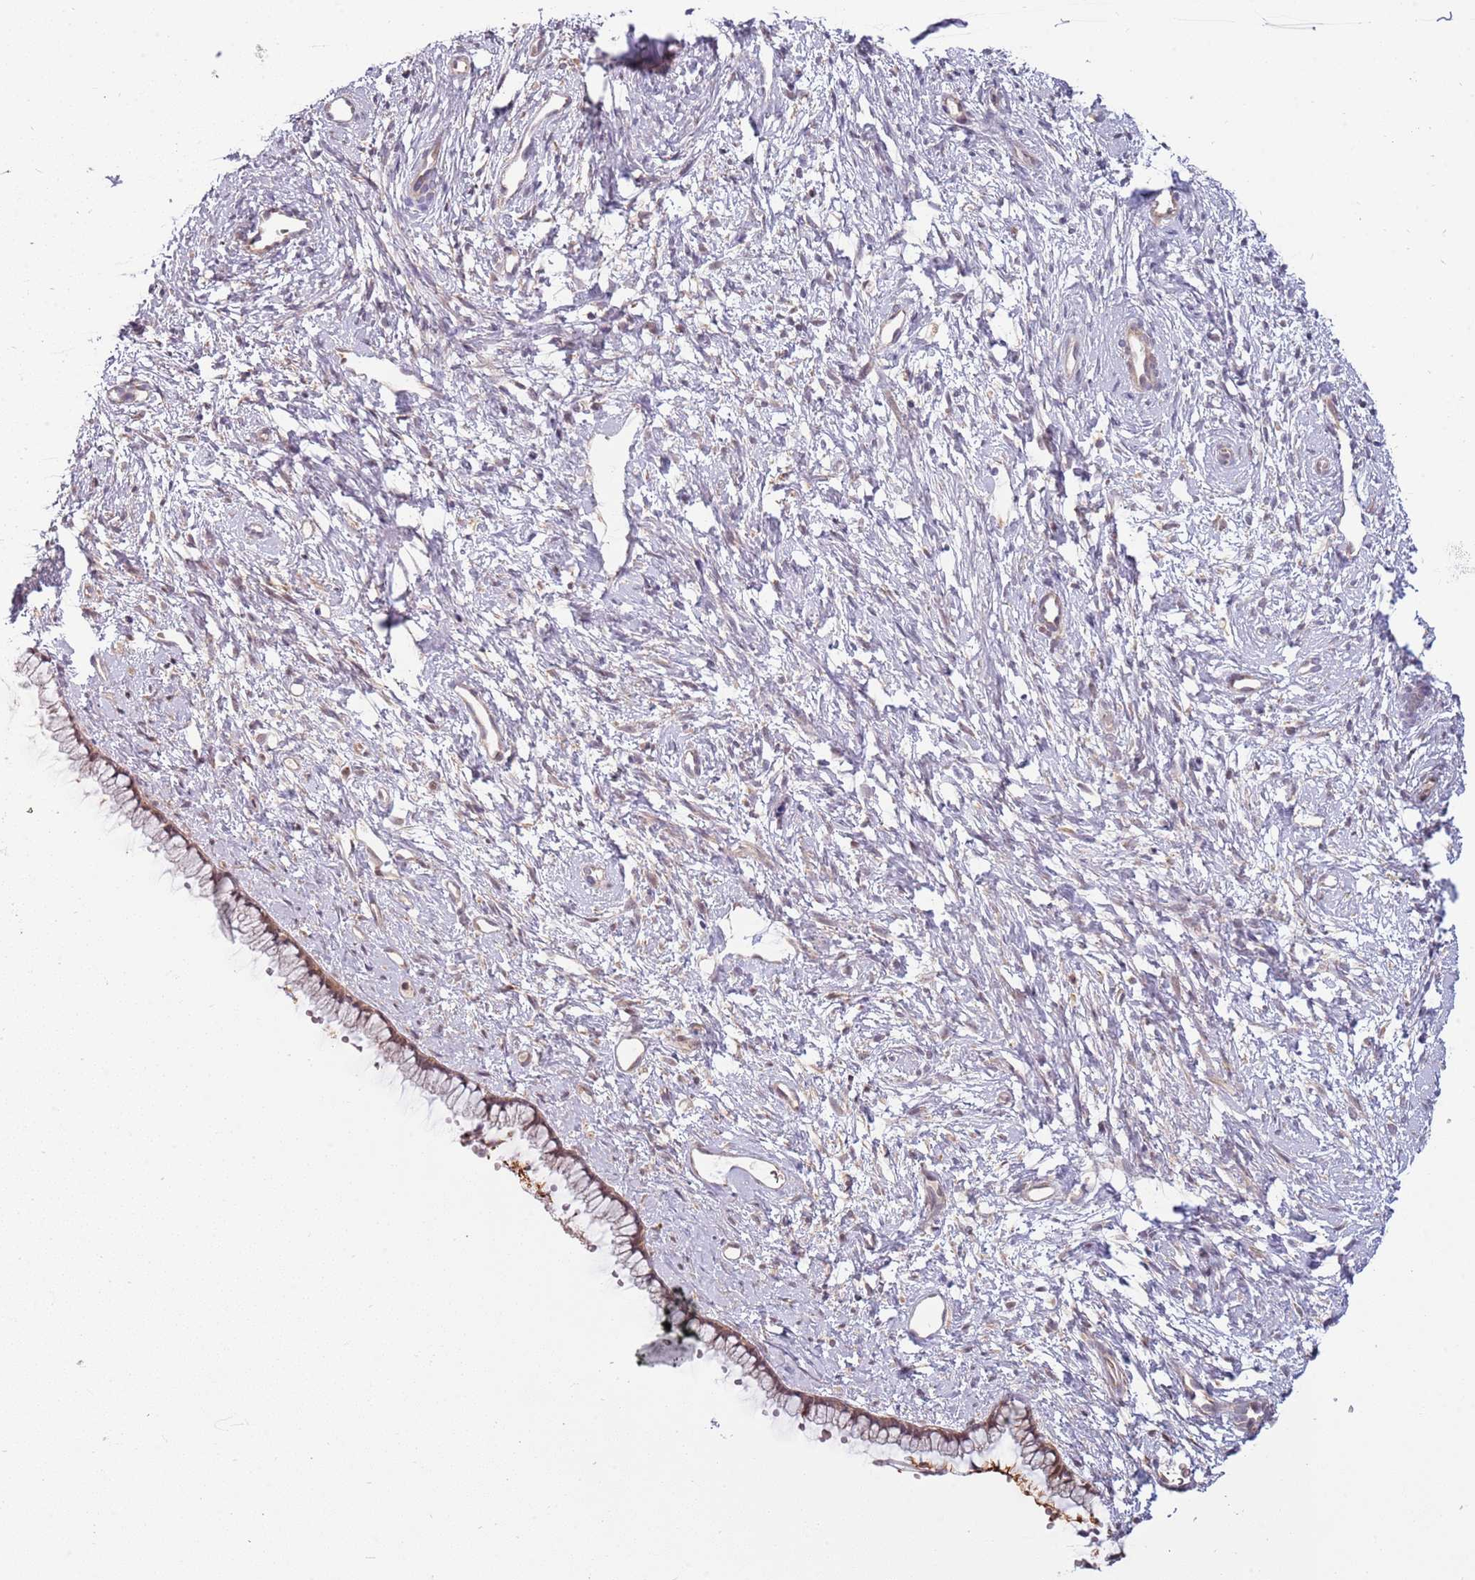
{"staining": {"intensity": "moderate", "quantity": "<25%", "location": "cytoplasmic/membranous"}, "tissue": "cervix", "cell_type": "Glandular cells", "image_type": "normal", "snomed": [{"axis": "morphology", "description": "Normal tissue, NOS"}, {"axis": "topography", "description": "Cervix"}], "caption": "Brown immunohistochemical staining in normal human cervix displays moderate cytoplasmic/membranous staining in approximately <25% of glandular cells.", "gene": "RNF181", "patient": {"sex": "female", "age": 57}}